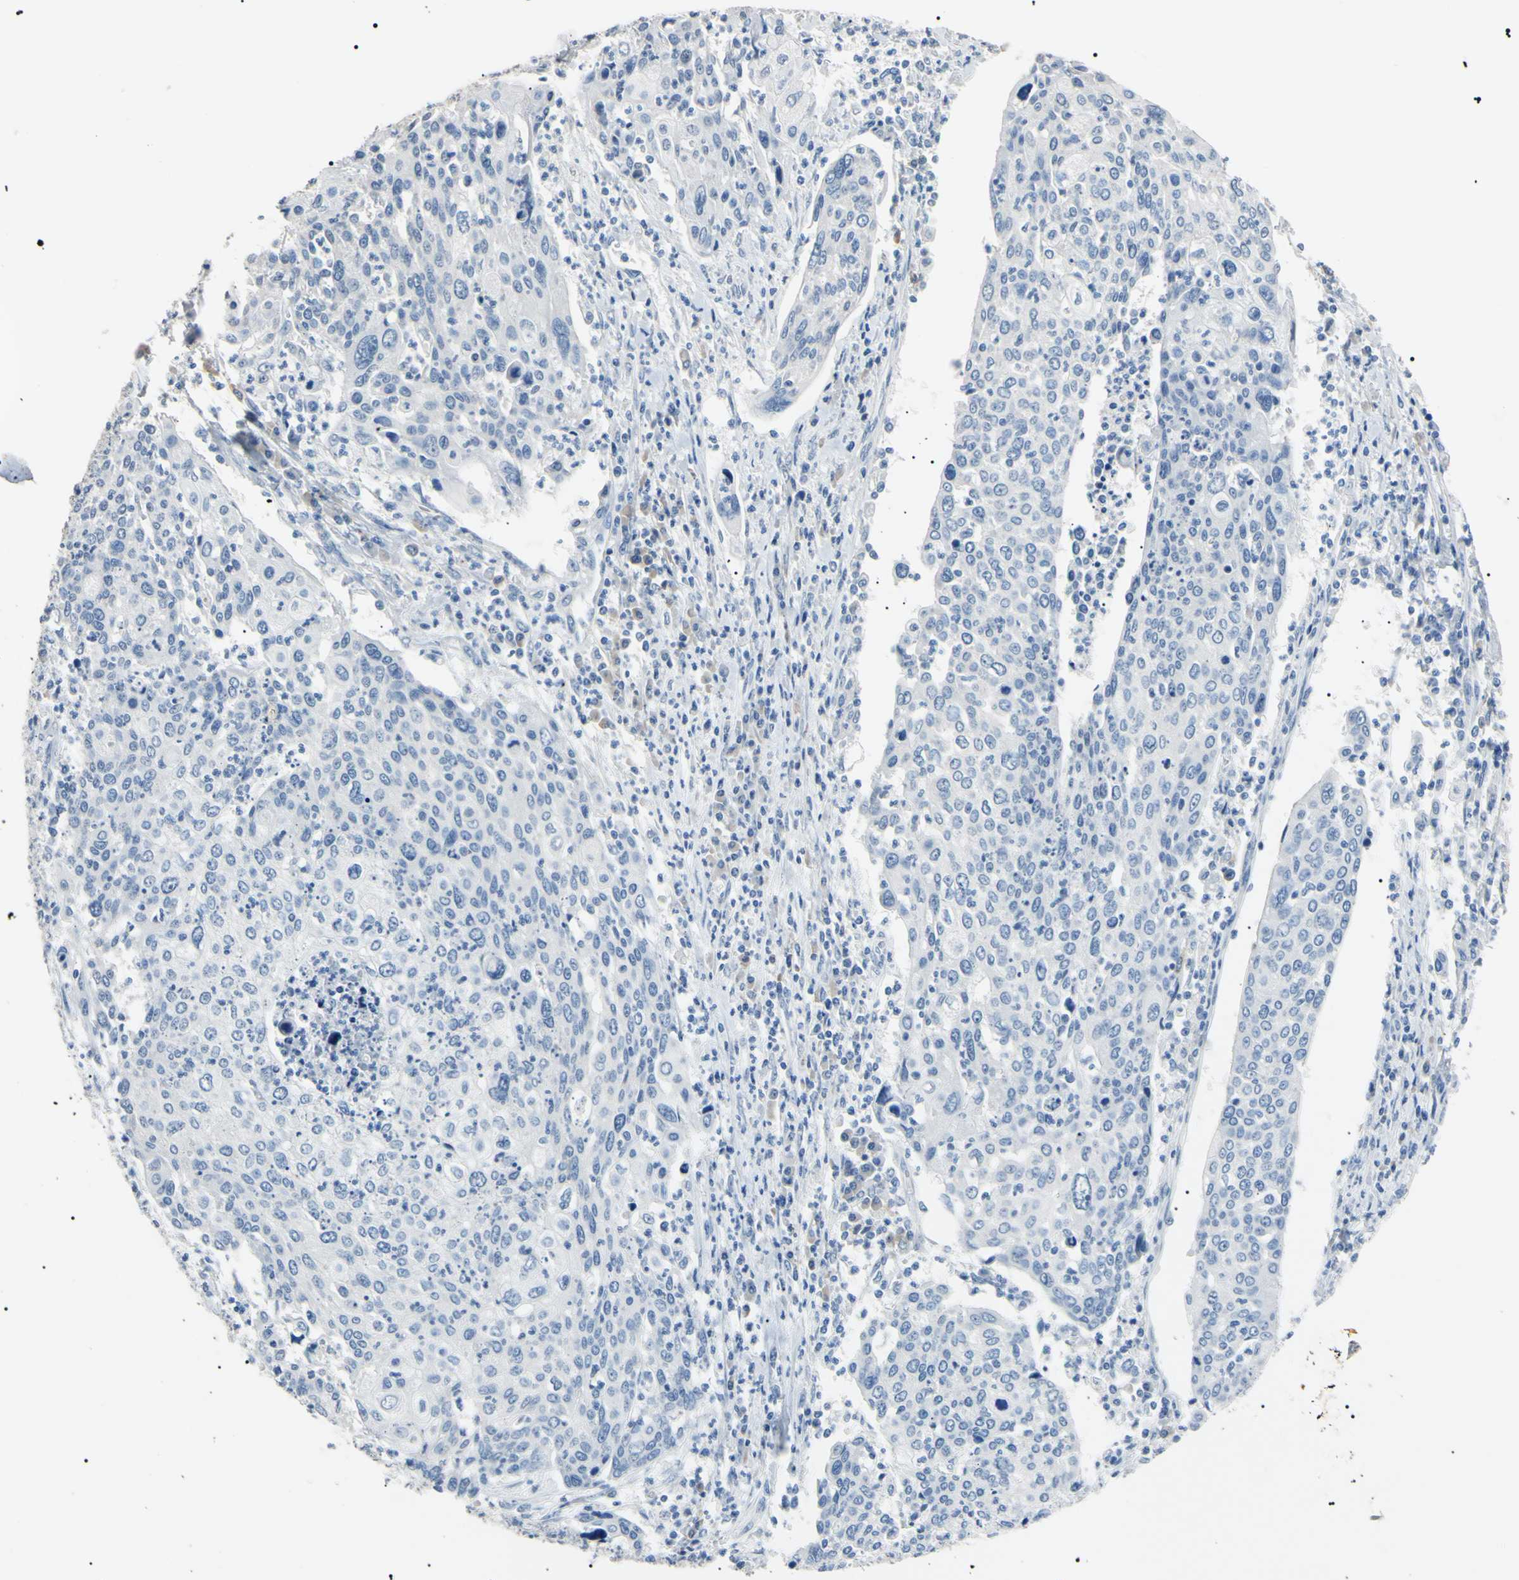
{"staining": {"intensity": "negative", "quantity": "none", "location": "none"}, "tissue": "cervical cancer", "cell_type": "Tumor cells", "image_type": "cancer", "snomed": [{"axis": "morphology", "description": "Squamous cell carcinoma, NOS"}, {"axis": "topography", "description": "Cervix"}], "caption": "Immunohistochemical staining of squamous cell carcinoma (cervical) exhibits no significant positivity in tumor cells.", "gene": "CGB3", "patient": {"sex": "female", "age": 40}}